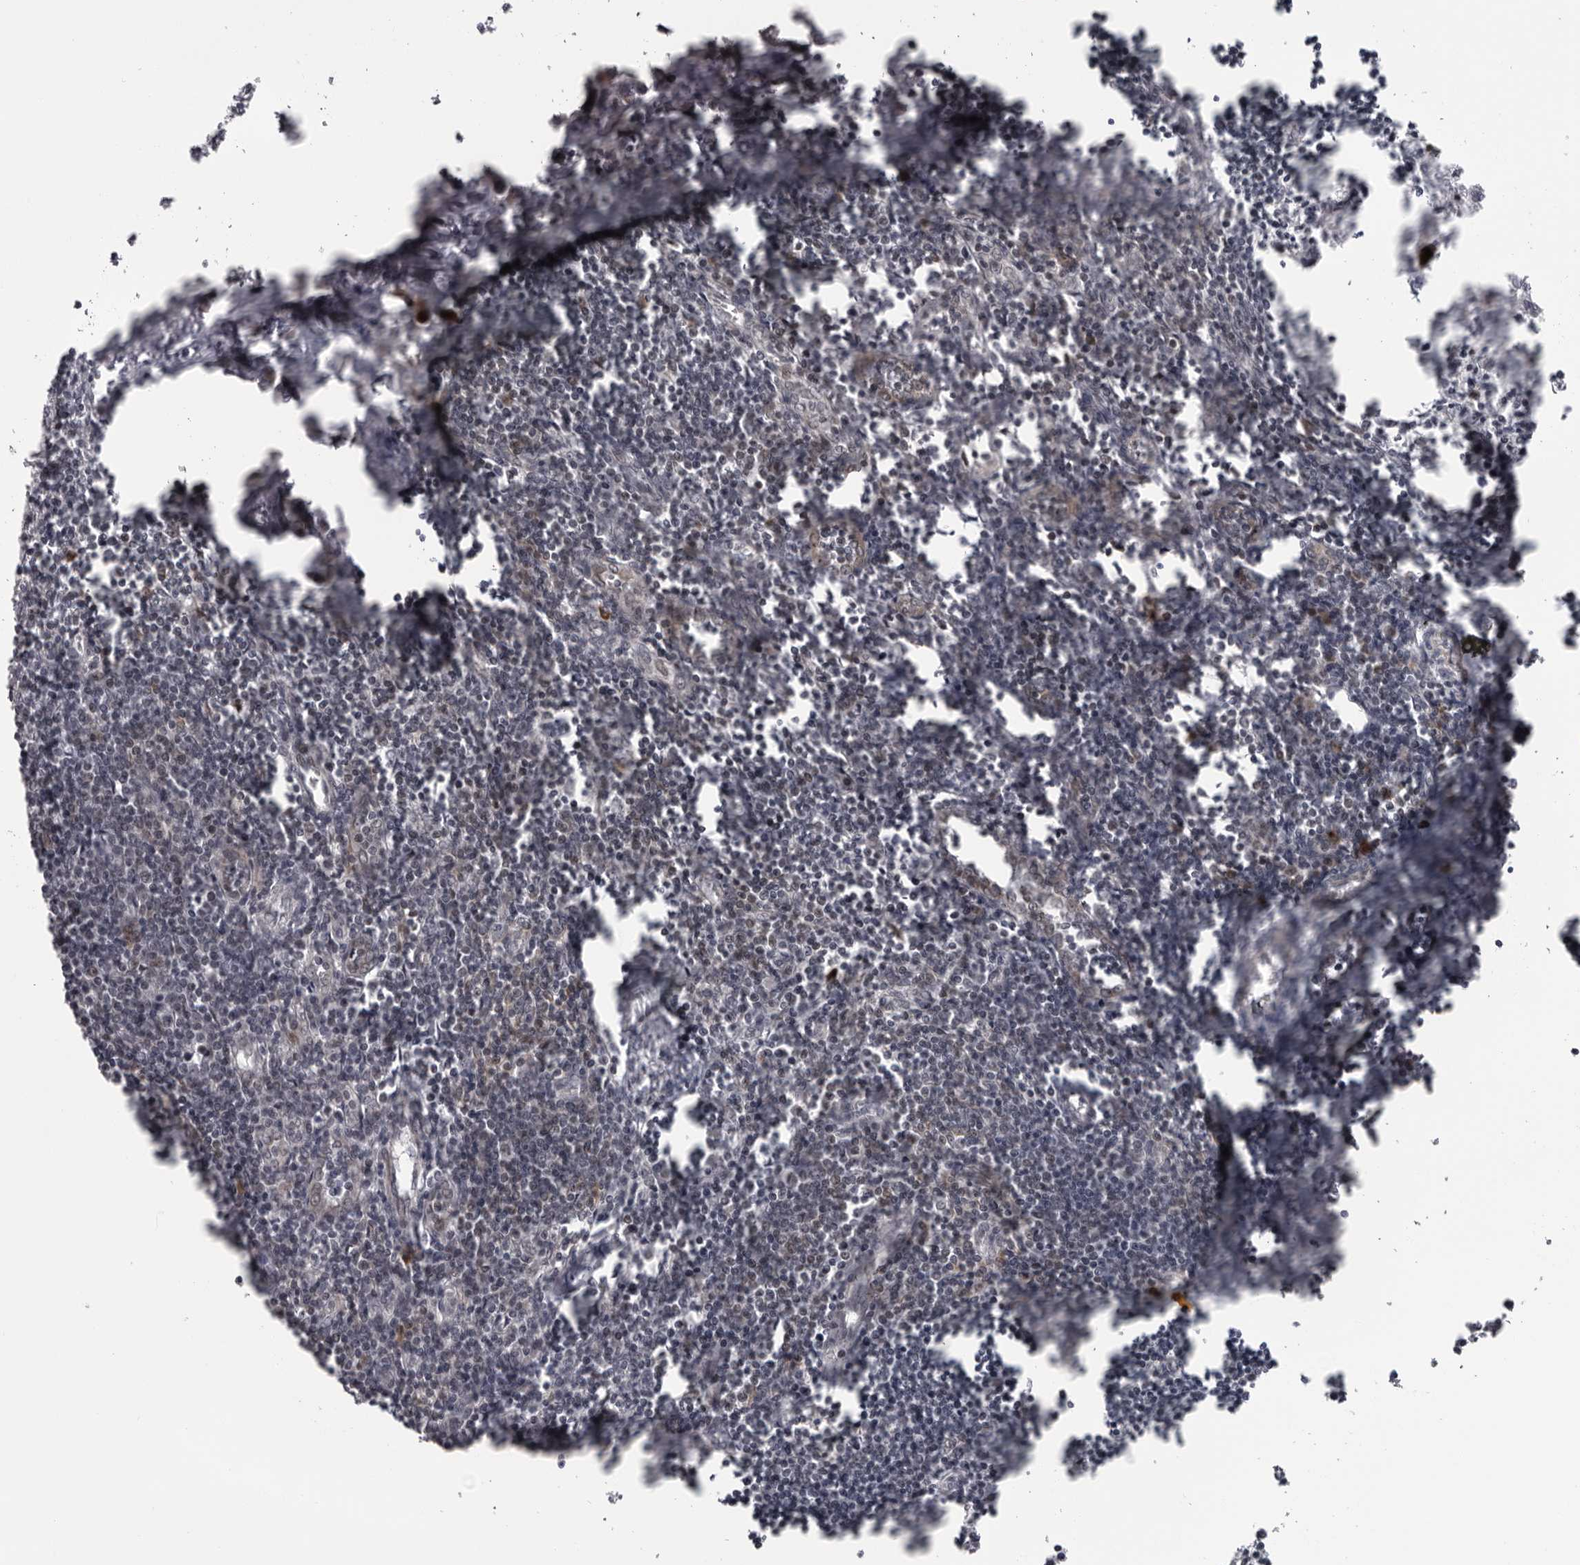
{"staining": {"intensity": "weak", "quantity": "<25%", "location": "cytoplasmic/membranous,nuclear"}, "tissue": "lymph node", "cell_type": "Germinal center cells", "image_type": "normal", "snomed": [{"axis": "morphology", "description": "Normal tissue, NOS"}, {"axis": "morphology", "description": "Malignant melanoma, Metastatic site"}, {"axis": "topography", "description": "Lymph node"}], "caption": "Immunohistochemistry (IHC) of normal human lymph node demonstrates no staining in germinal center cells.", "gene": "GCSAML", "patient": {"sex": "male", "age": 41}}